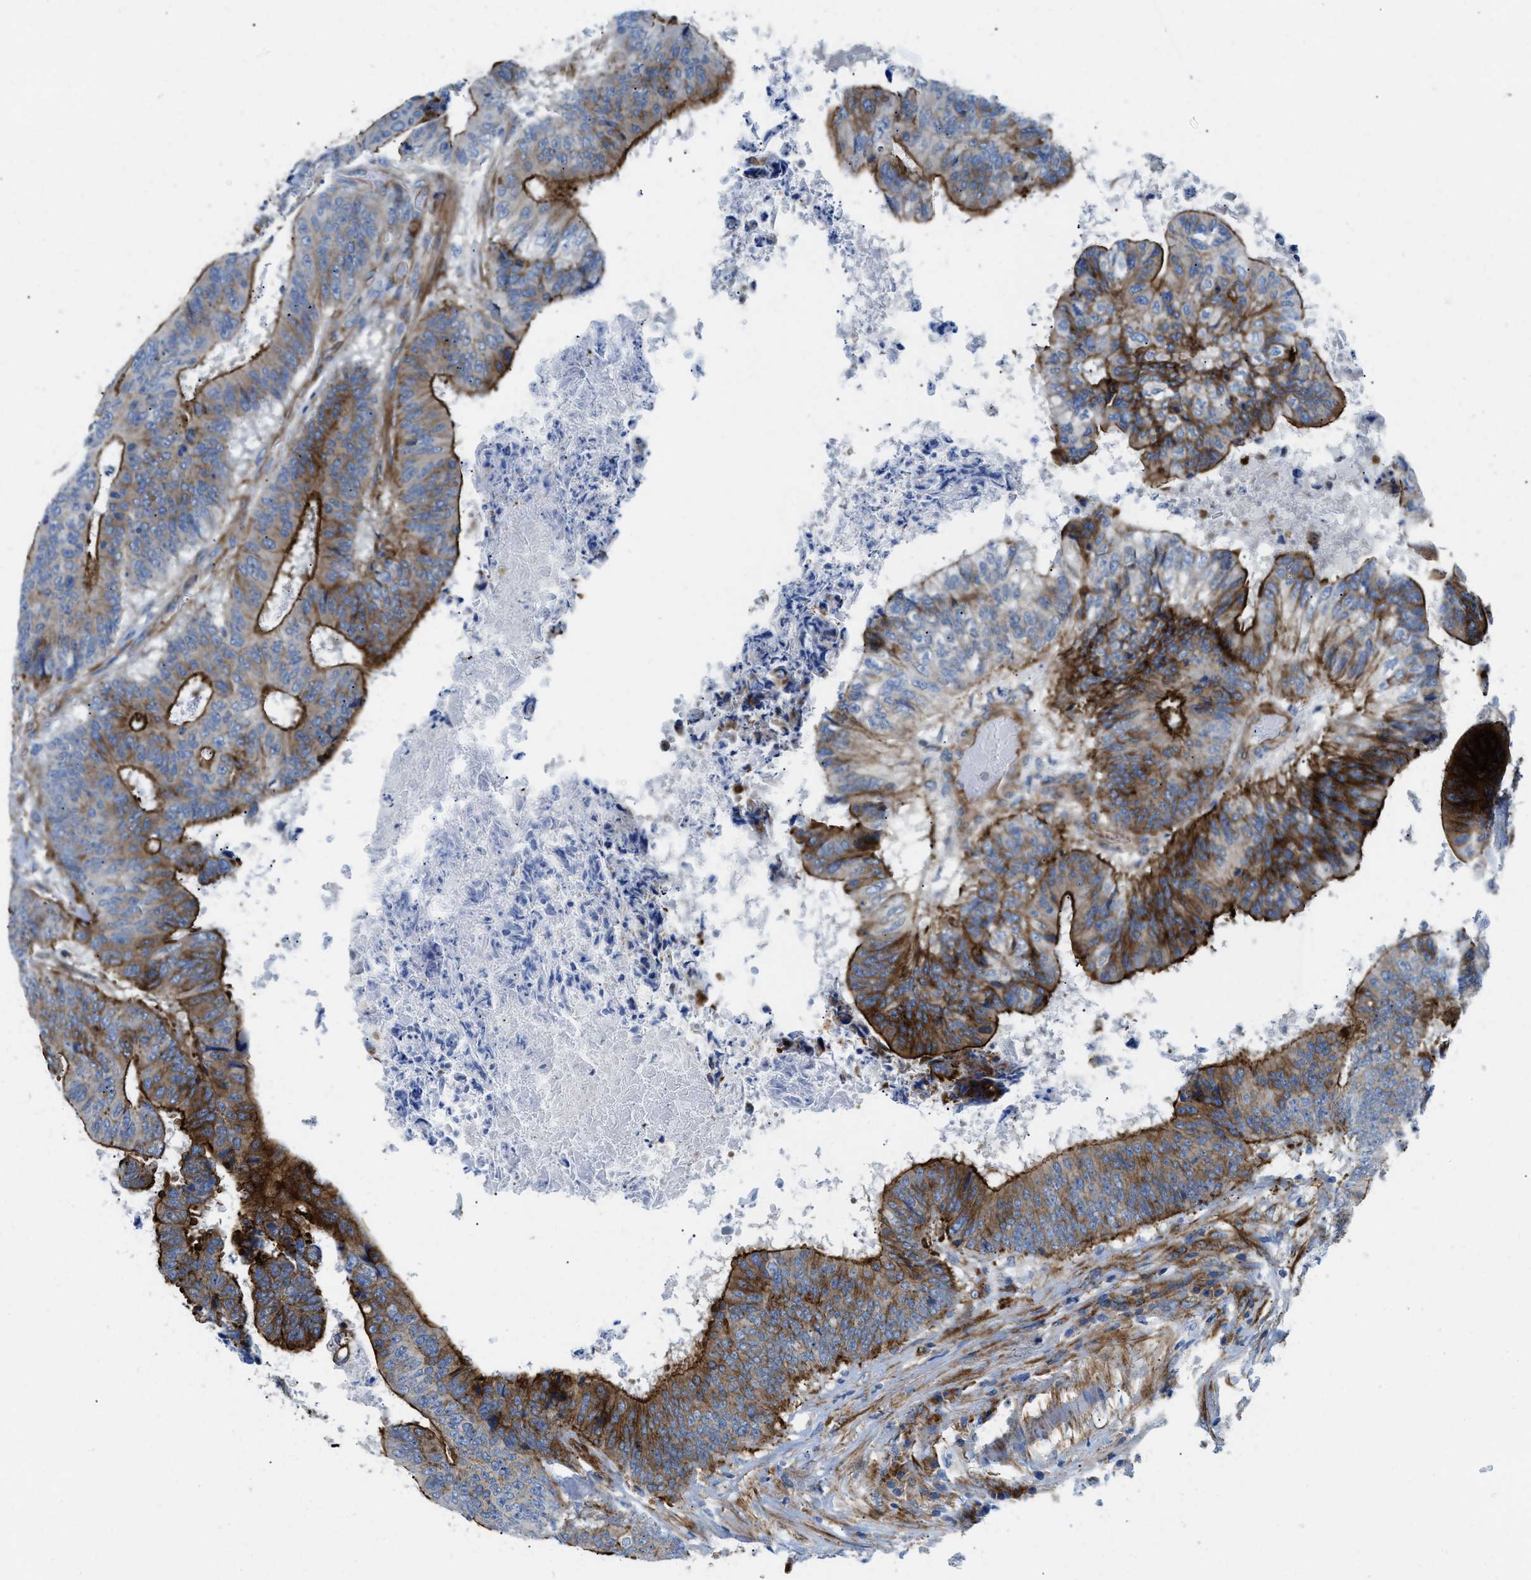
{"staining": {"intensity": "strong", "quantity": ">75%", "location": "cytoplasmic/membranous"}, "tissue": "colorectal cancer", "cell_type": "Tumor cells", "image_type": "cancer", "snomed": [{"axis": "morphology", "description": "Adenocarcinoma, NOS"}, {"axis": "topography", "description": "Rectum"}], "caption": "Protein positivity by IHC exhibits strong cytoplasmic/membranous expression in about >75% of tumor cells in colorectal cancer. (Brightfield microscopy of DAB IHC at high magnification).", "gene": "CUTA", "patient": {"sex": "male", "age": 72}}